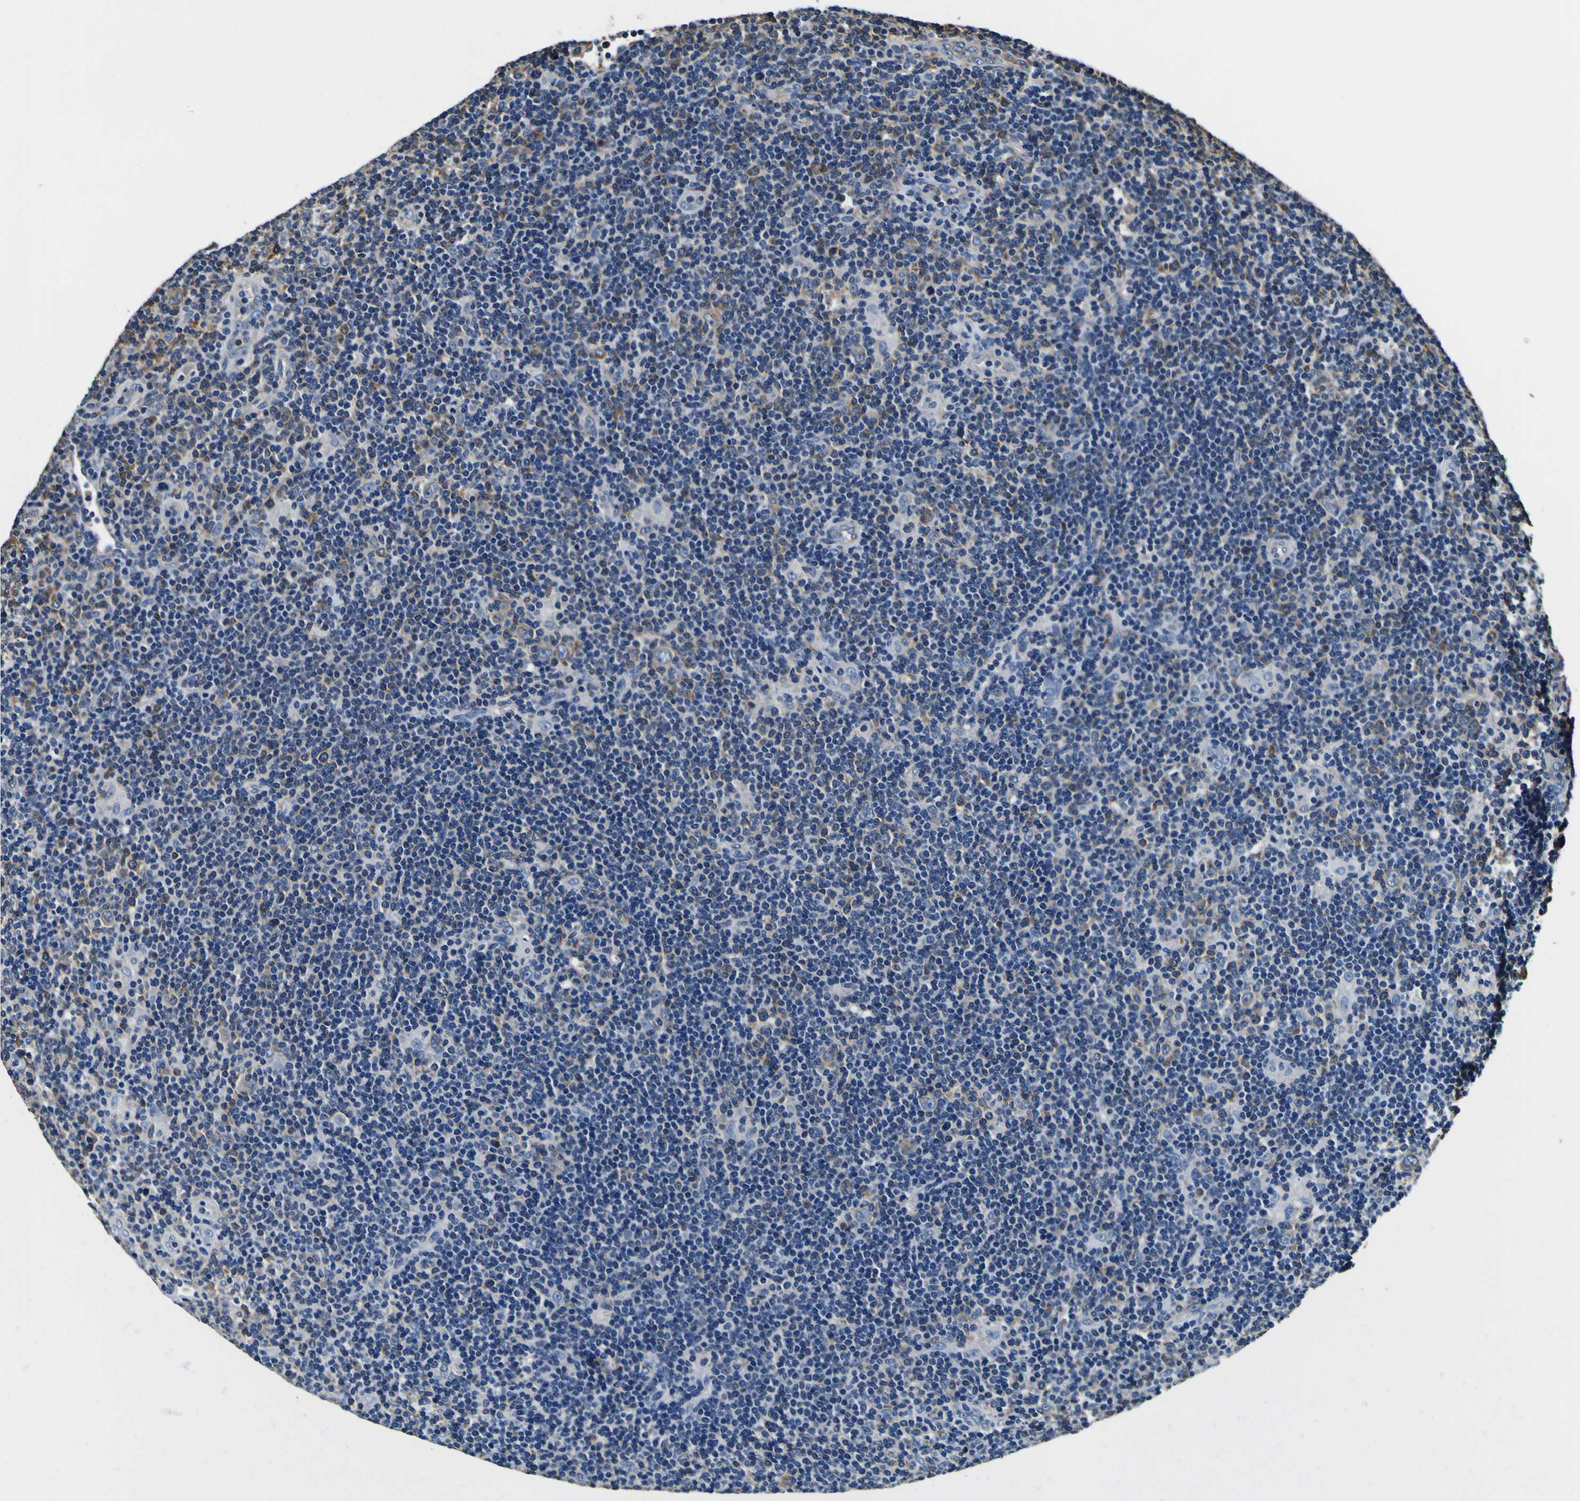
{"staining": {"intensity": "weak", "quantity": "25%-75%", "location": "cytoplasmic/membranous"}, "tissue": "lymphoma", "cell_type": "Tumor cells", "image_type": "cancer", "snomed": [{"axis": "morphology", "description": "Hodgkin's disease, NOS"}, {"axis": "topography", "description": "Lymph node"}], "caption": "IHC of human lymphoma shows low levels of weak cytoplasmic/membranous staining in about 25%-75% of tumor cells.", "gene": "TUBA1B", "patient": {"sex": "female", "age": 57}}